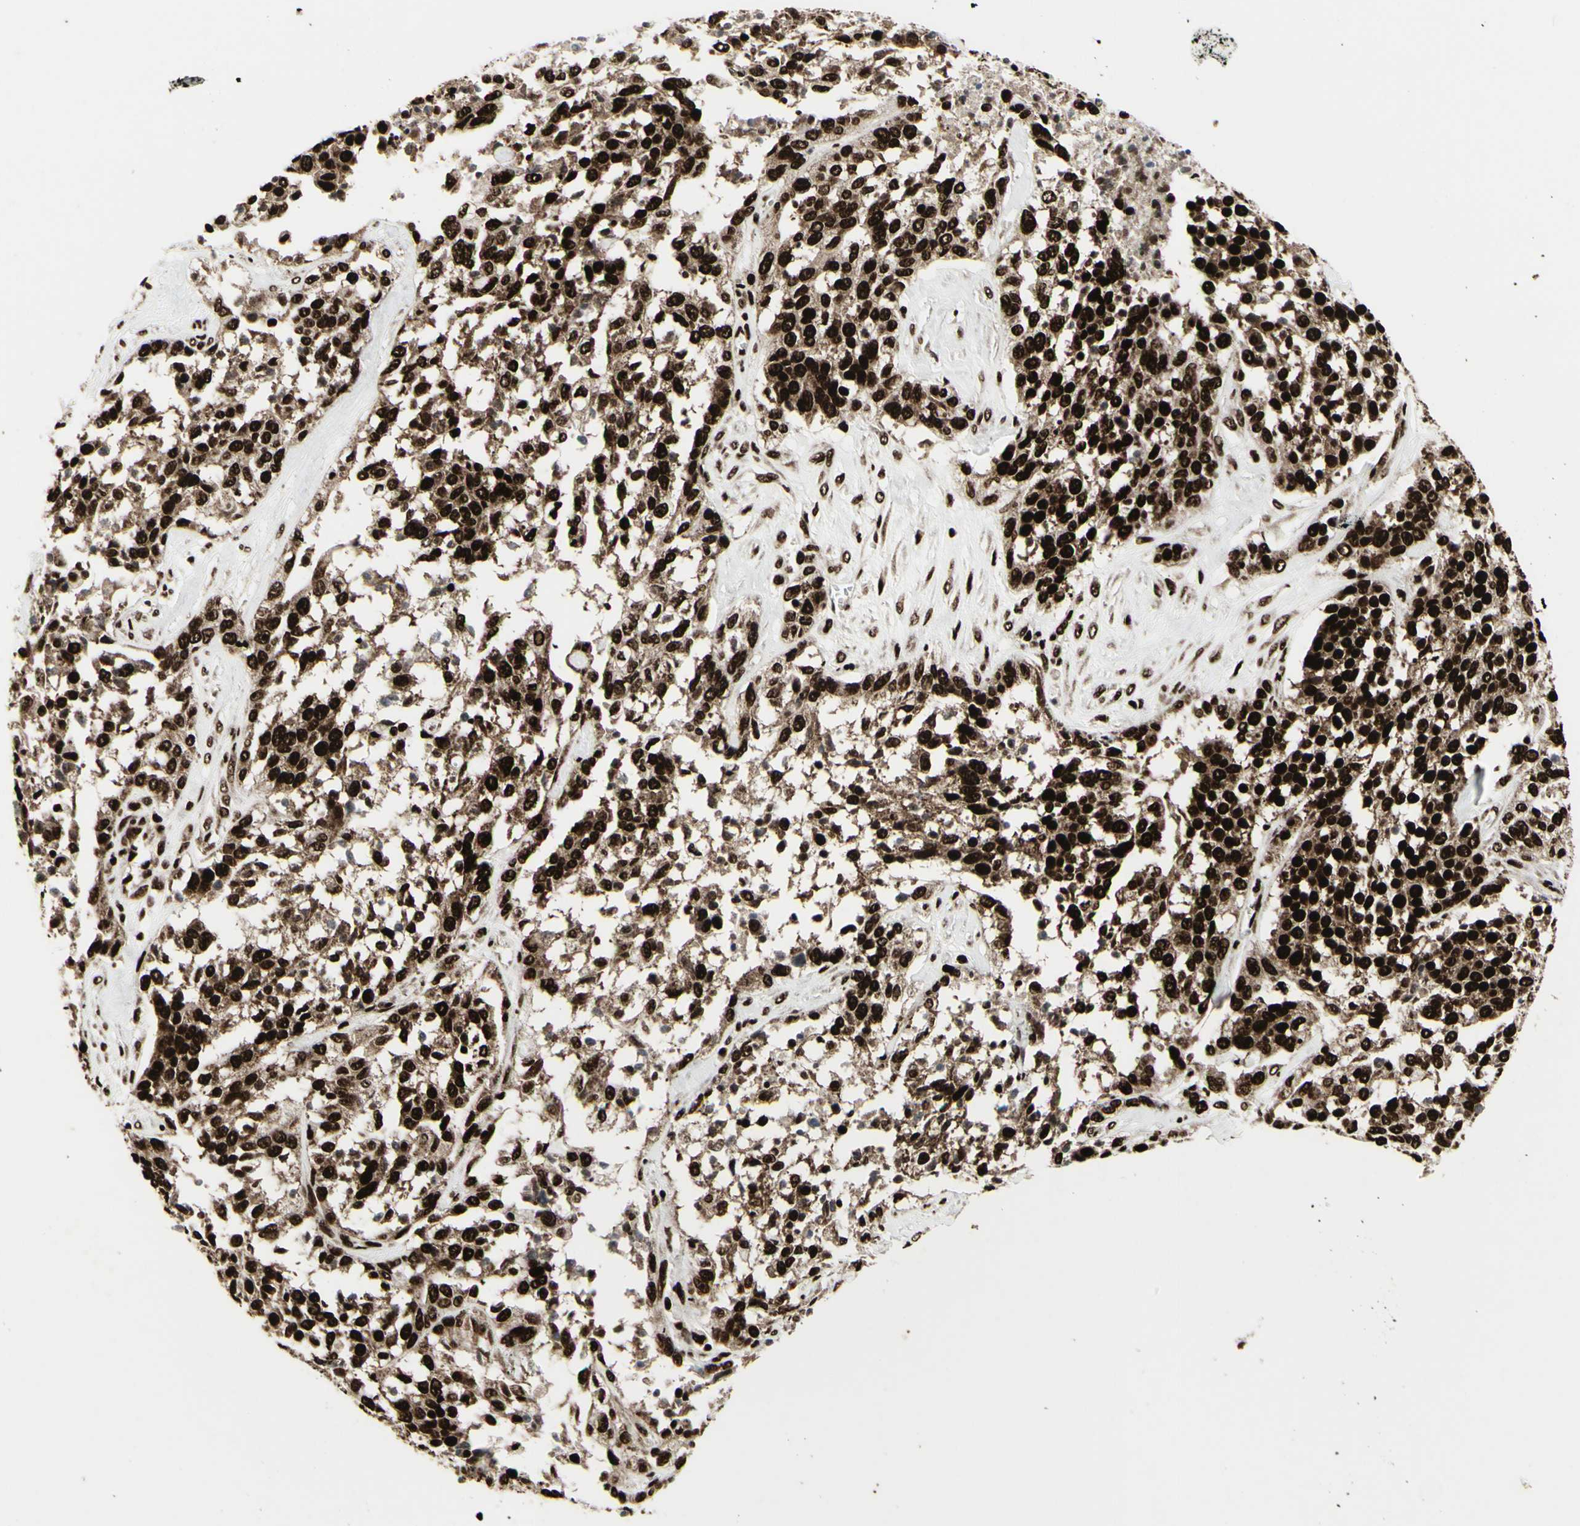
{"staining": {"intensity": "strong", "quantity": ">75%", "location": "cytoplasmic/membranous,nuclear"}, "tissue": "ovarian cancer", "cell_type": "Tumor cells", "image_type": "cancer", "snomed": [{"axis": "morphology", "description": "Cystadenocarcinoma, serous, NOS"}, {"axis": "topography", "description": "Ovary"}], "caption": "Immunohistochemistry (IHC) histopathology image of ovarian cancer (serous cystadenocarcinoma) stained for a protein (brown), which shows high levels of strong cytoplasmic/membranous and nuclear positivity in about >75% of tumor cells.", "gene": "U2AF2", "patient": {"sex": "female", "age": 44}}